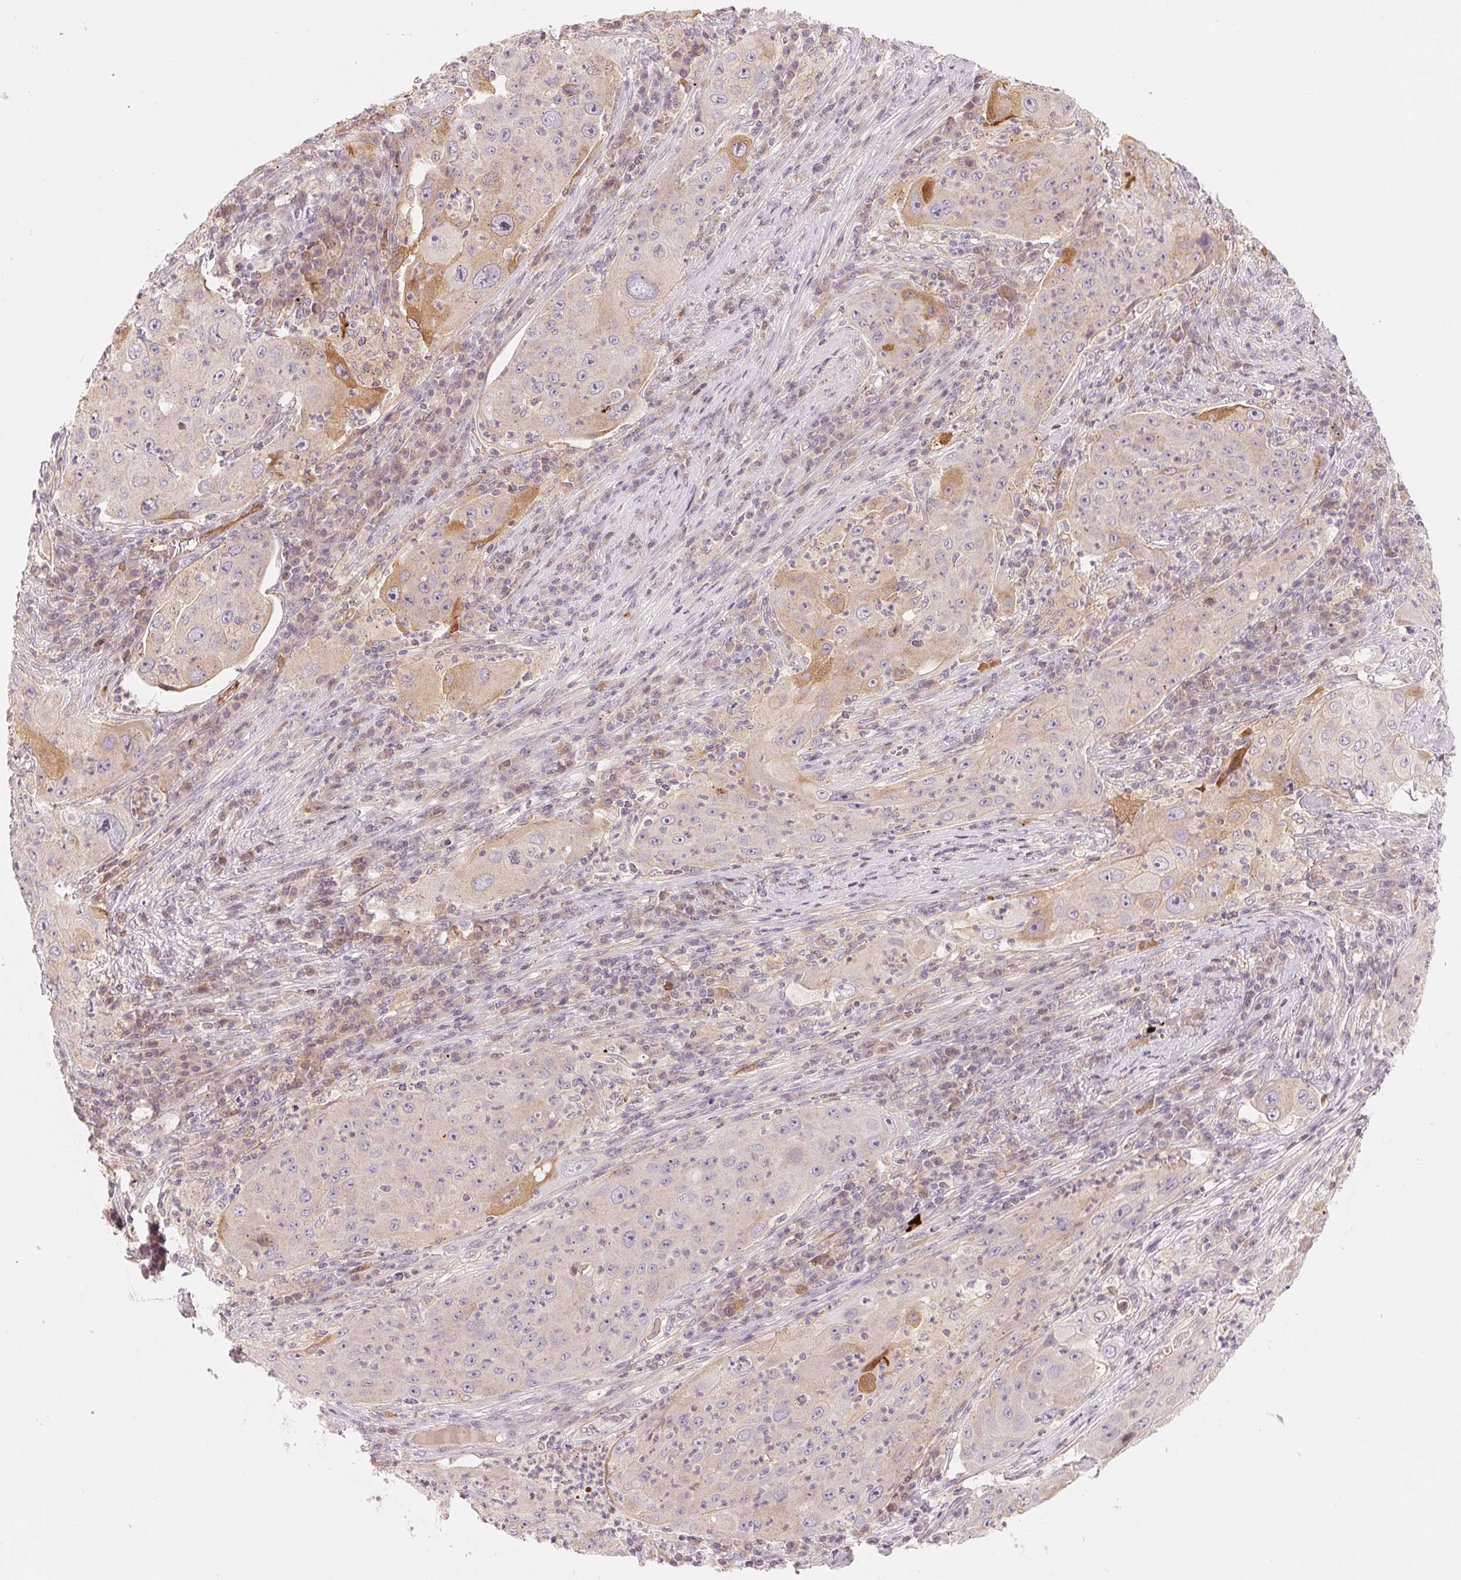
{"staining": {"intensity": "moderate", "quantity": "<25%", "location": "cytoplasmic/membranous"}, "tissue": "lung cancer", "cell_type": "Tumor cells", "image_type": "cancer", "snomed": [{"axis": "morphology", "description": "Squamous cell carcinoma, NOS"}, {"axis": "topography", "description": "Lung"}], "caption": "Immunohistochemical staining of squamous cell carcinoma (lung) shows low levels of moderate cytoplasmic/membranous protein positivity in approximately <25% of tumor cells.", "gene": "SLC17A4", "patient": {"sex": "female", "age": 59}}